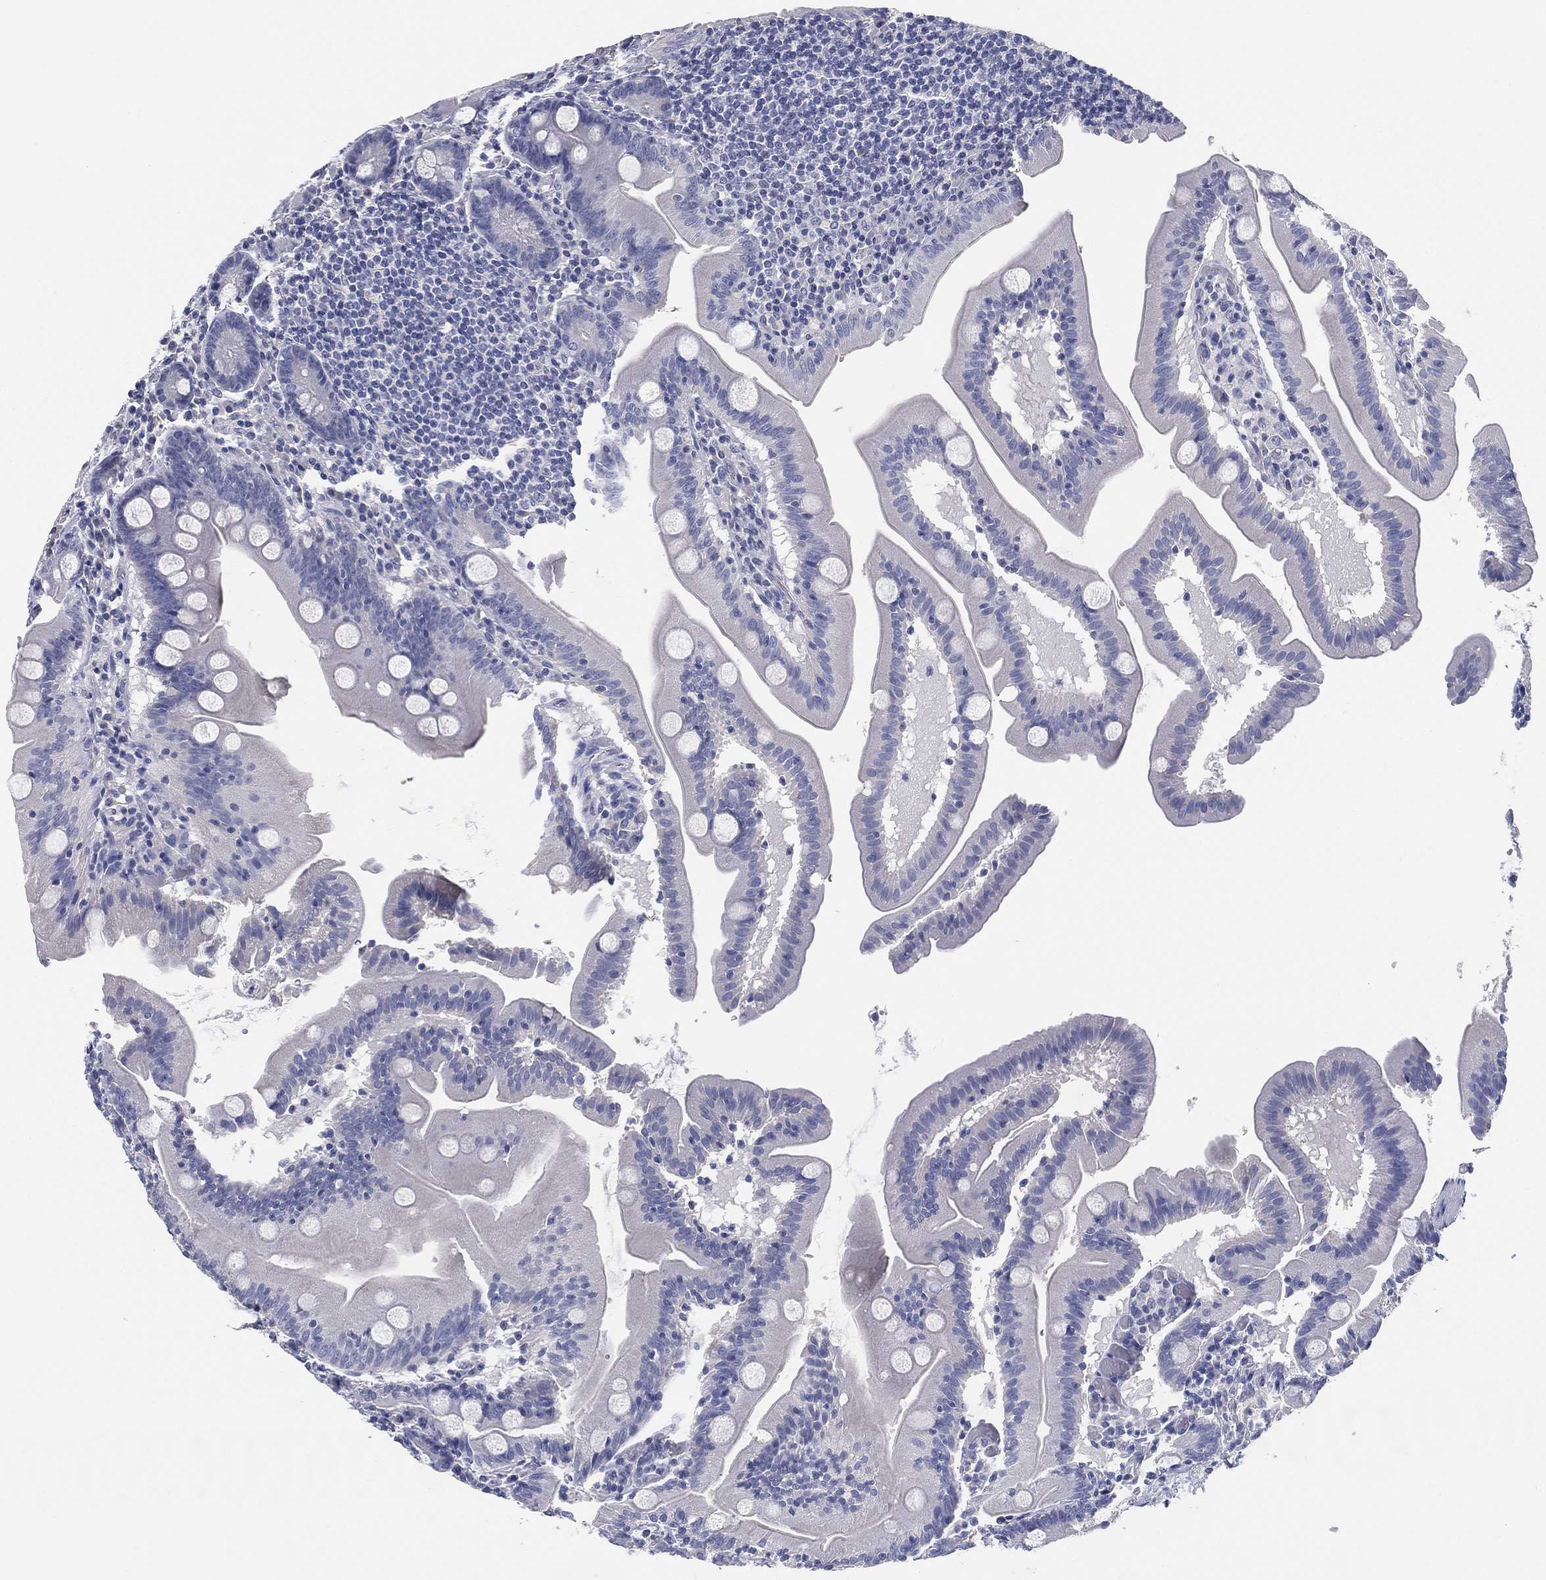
{"staining": {"intensity": "negative", "quantity": "none", "location": "none"}, "tissue": "small intestine", "cell_type": "Glandular cells", "image_type": "normal", "snomed": [{"axis": "morphology", "description": "Normal tissue, NOS"}, {"axis": "topography", "description": "Small intestine"}], "caption": "Immunohistochemical staining of benign small intestine reveals no significant staining in glandular cells.", "gene": "CCDC70", "patient": {"sex": "male", "age": 37}}